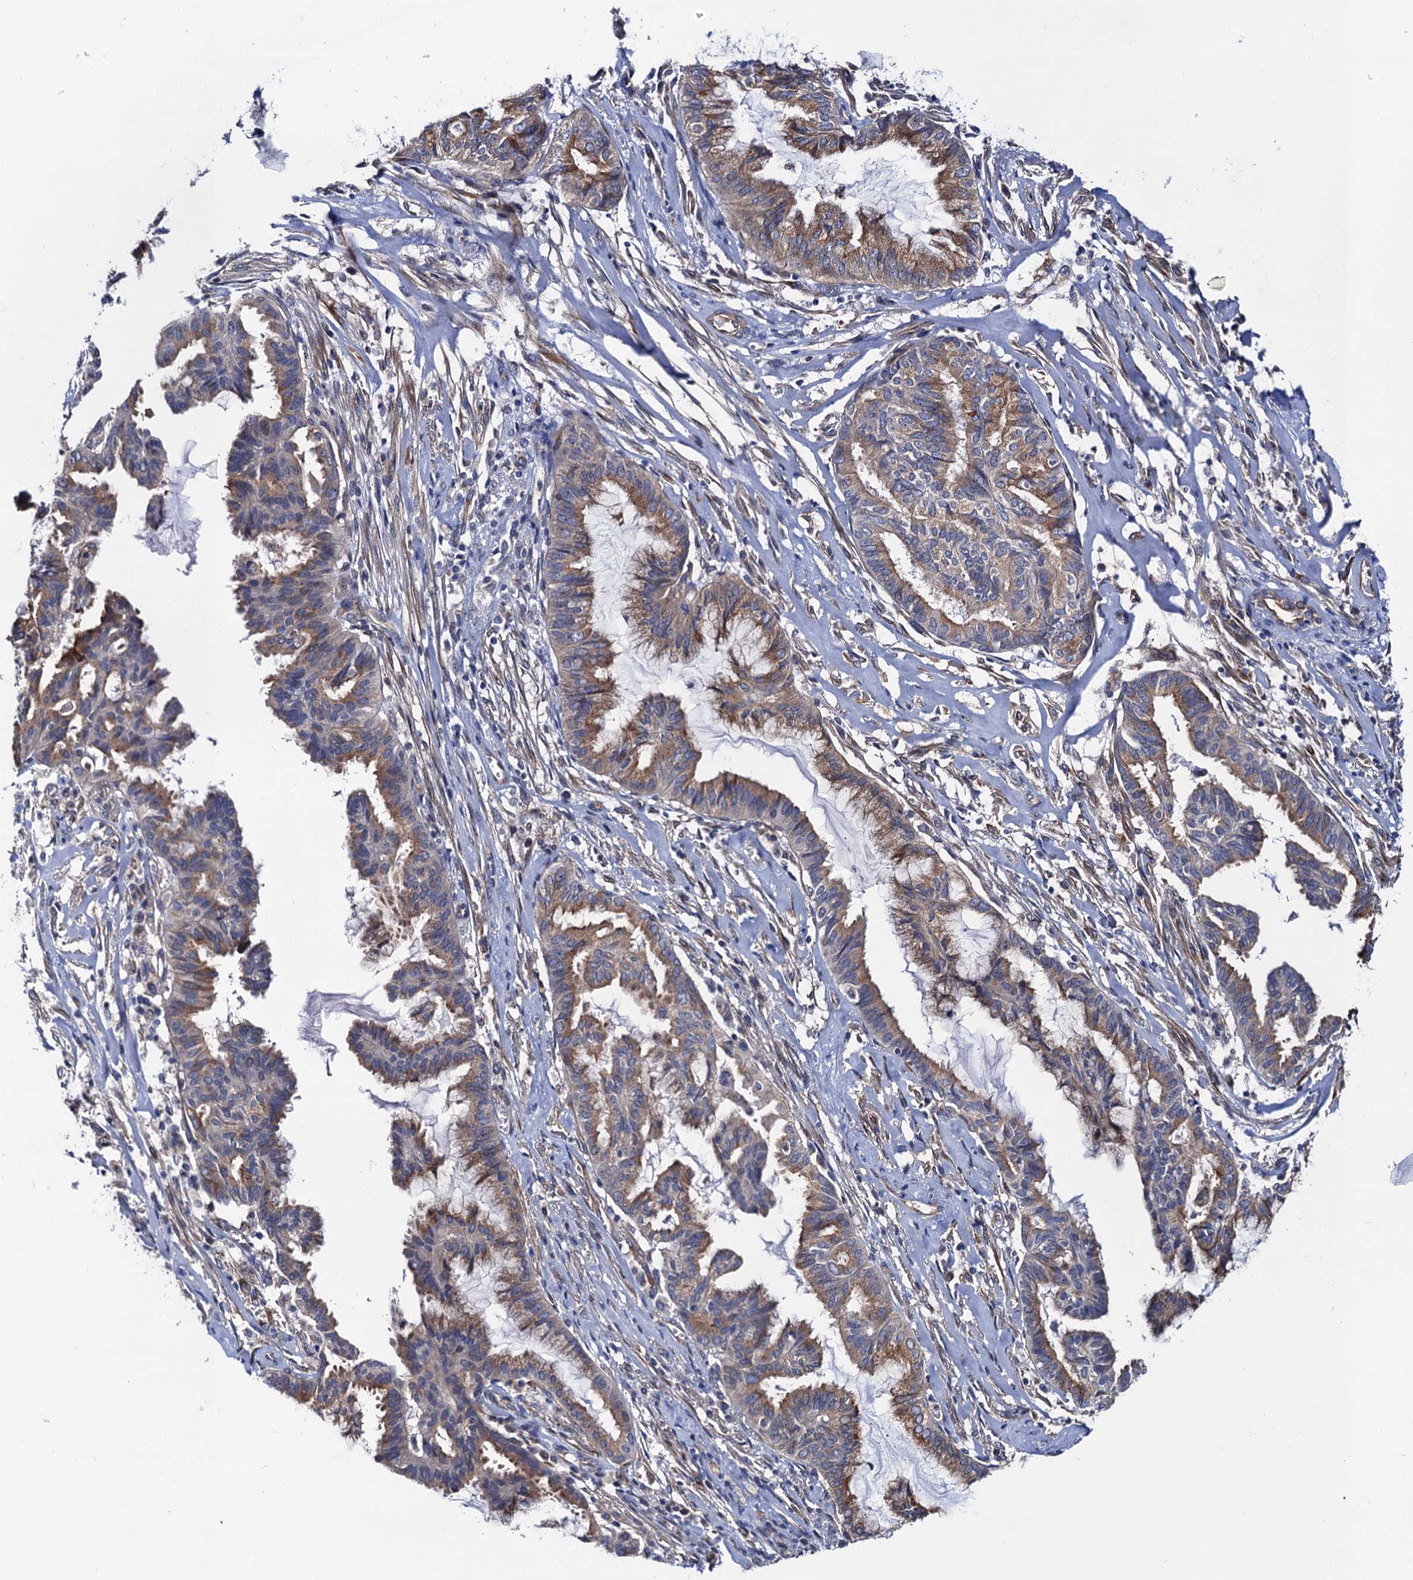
{"staining": {"intensity": "moderate", "quantity": "25%-75%", "location": "cytoplasmic/membranous"}, "tissue": "endometrial cancer", "cell_type": "Tumor cells", "image_type": "cancer", "snomed": [{"axis": "morphology", "description": "Adenocarcinoma, NOS"}, {"axis": "topography", "description": "Endometrium"}], "caption": "Tumor cells show medium levels of moderate cytoplasmic/membranous staining in about 25%-75% of cells in human endometrial cancer (adenocarcinoma). (IHC, brightfield microscopy, high magnification).", "gene": "ZDHHC18", "patient": {"sex": "female", "age": 86}}